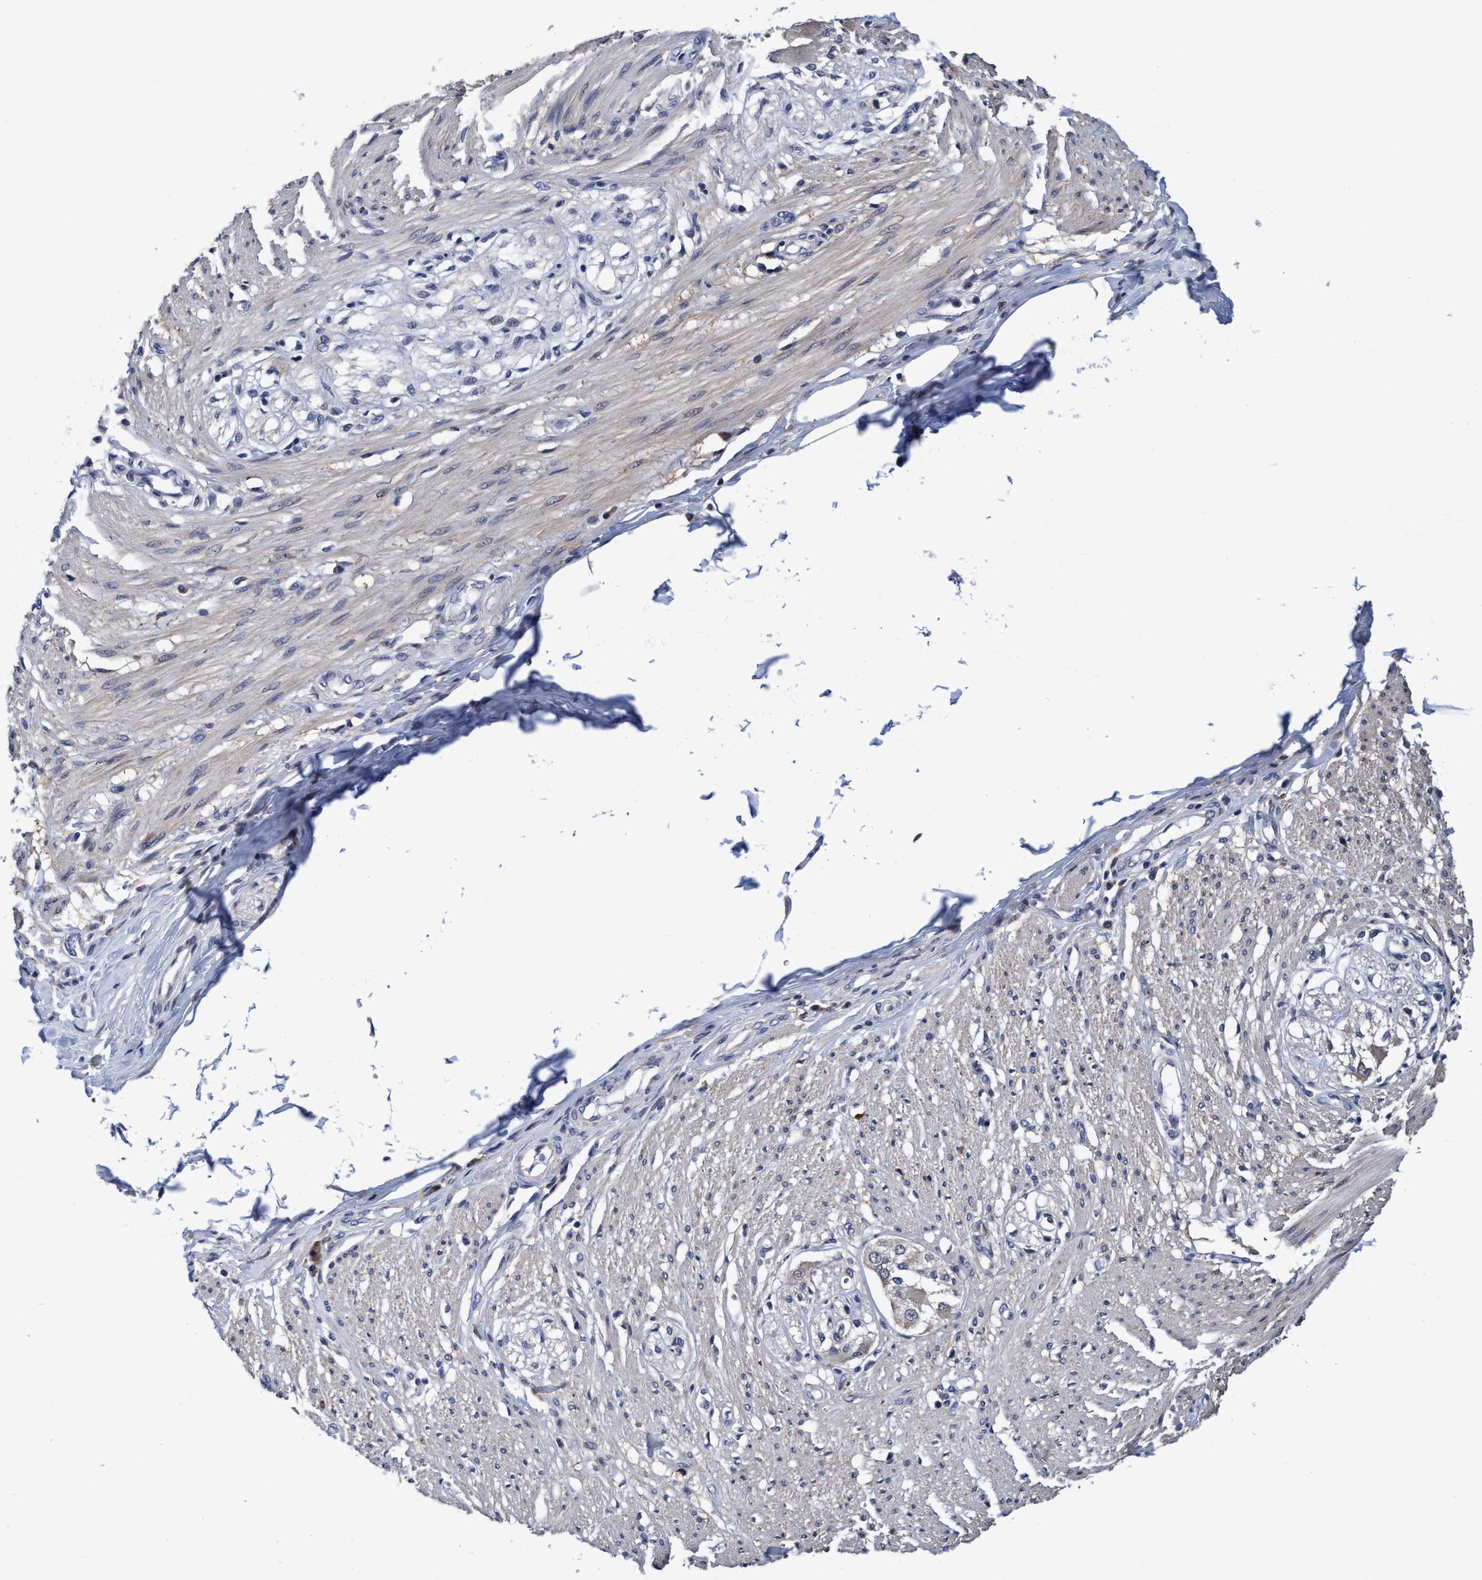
{"staining": {"intensity": "negative", "quantity": "none", "location": "none"}, "tissue": "smooth muscle", "cell_type": "Smooth muscle cells", "image_type": "normal", "snomed": [{"axis": "morphology", "description": "Normal tissue, NOS"}, {"axis": "morphology", "description": "Adenocarcinoma, NOS"}, {"axis": "topography", "description": "Colon"}, {"axis": "topography", "description": "Peripheral nerve tissue"}], "caption": "The photomicrograph reveals no staining of smooth muscle cells in unremarkable smooth muscle.", "gene": "CALCOCO2", "patient": {"sex": "male", "age": 14}}